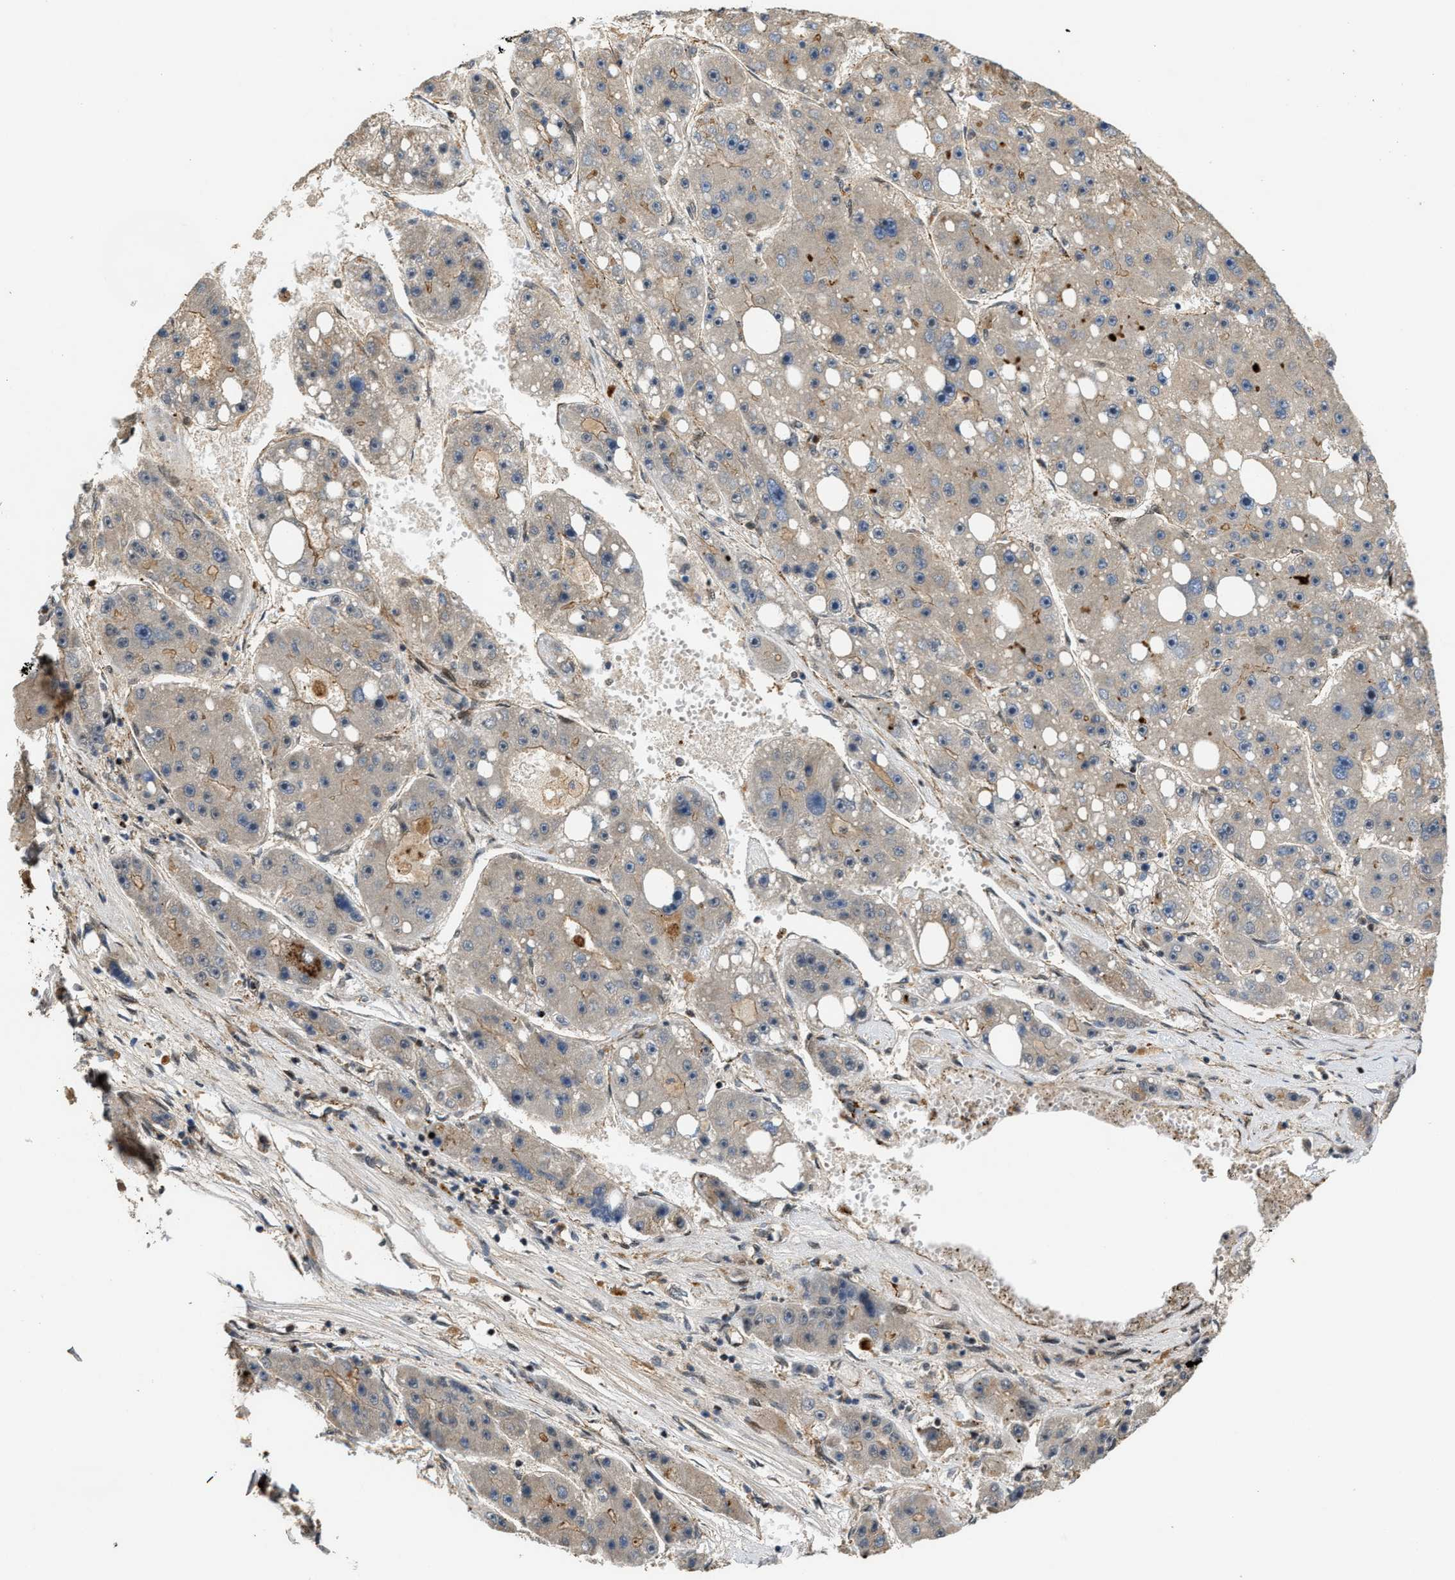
{"staining": {"intensity": "weak", "quantity": "<25%", "location": "cytoplasmic/membranous"}, "tissue": "liver cancer", "cell_type": "Tumor cells", "image_type": "cancer", "snomed": [{"axis": "morphology", "description": "Carcinoma, Hepatocellular, NOS"}, {"axis": "topography", "description": "Liver"}], "caption": "DAB (3,3'-diaminobenzidine) immunohistochemical staining of liver cancer displays no significant staining in tumor cells.", "gene": "DPF2", "patient": {"sex": "female", "age": 61}}